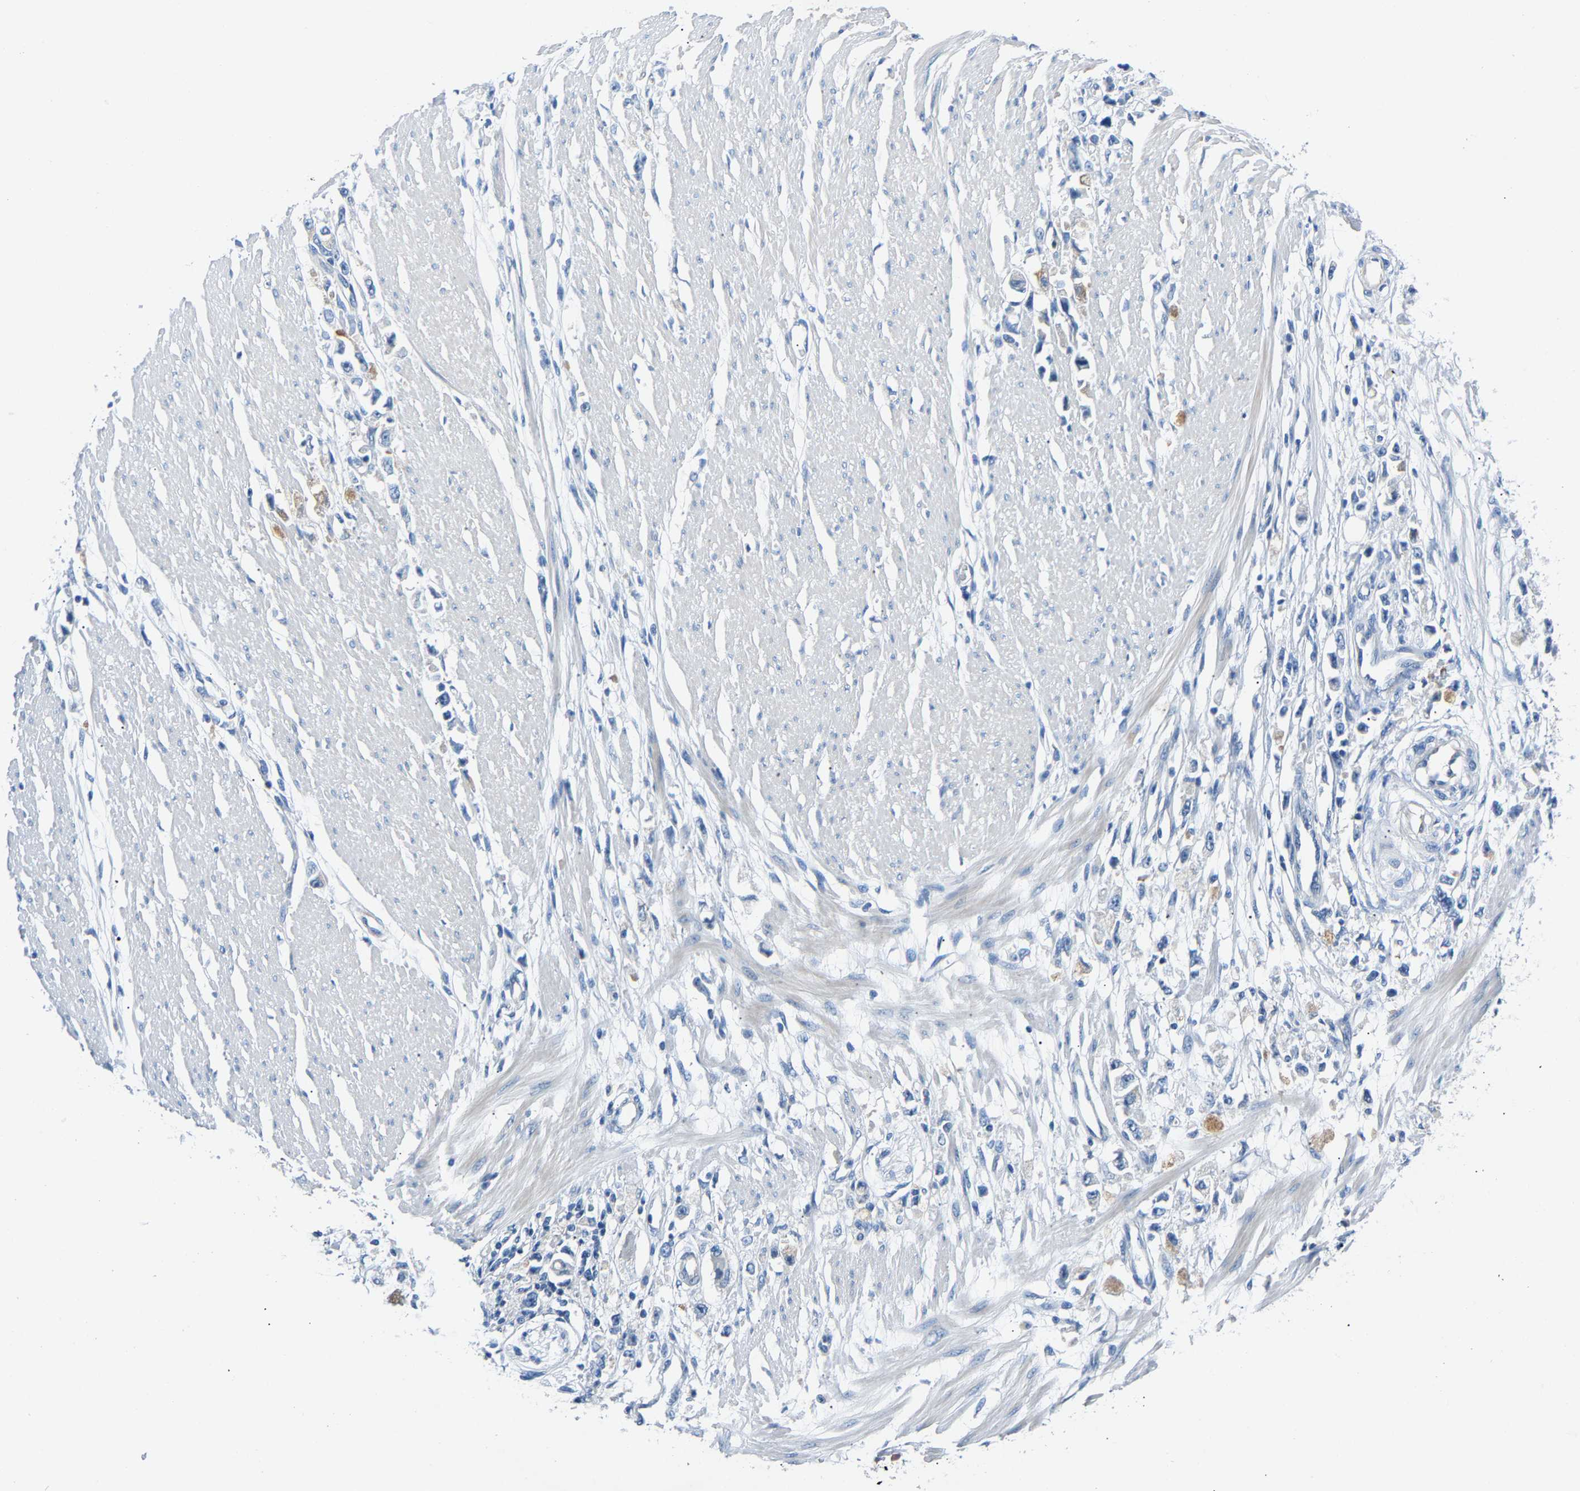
{"staining": {"intensity": "negative", "quantity": "none", "location": "none"}, "tissue": "stomach cancer", "cell_type": "Tumor cells", "image_type": "cancer", "snomed": [{"axis": "morphology", "description": "Adenocarcinoma, NOS"}, {"axis": "topography", "description": "Stomach"}], "caption": "Immunohistochemical staining of human stomach cancer reveals no significant expression in tumor cells.", "gene": "DNAAF5", "patient": {"sex": "female", "age": 59}}